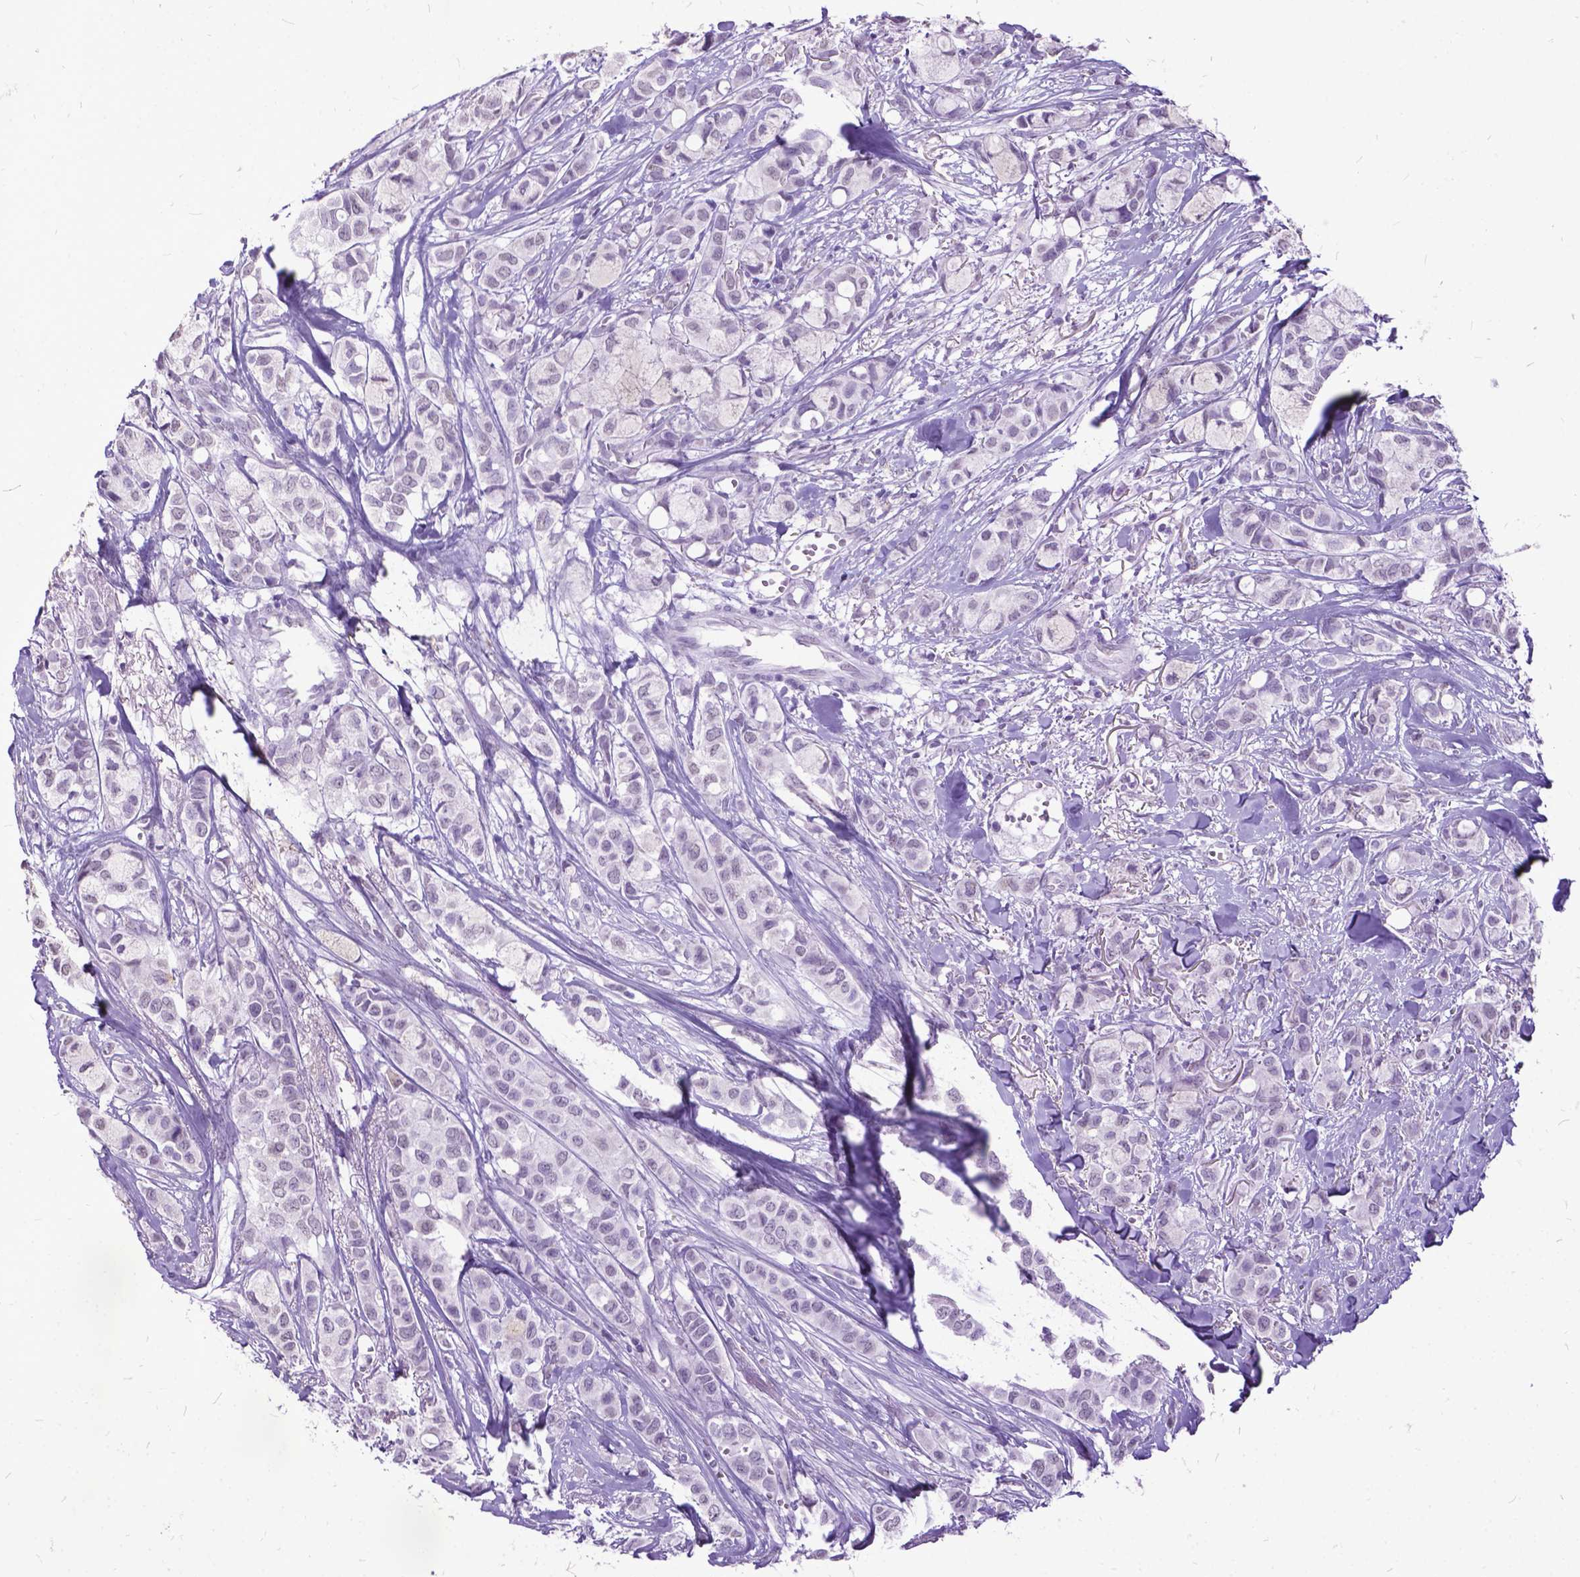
{"staining": {"intensity": "negative", "quantity": "none", "location": "none"}, "tissue": "breast cancer", "cell_type": "Tumor cells", "image_type": "cancer", "snomed": [{"axis": "morphology", "description": "Duct carcinoma"}, {"axis": "topography", "description": "Breast"}], "caption": "Breast intraductal carcinoma was stained to show a protein in brown. There is no significant staining in tumor cells.", "gene": "MARCHF10", "patient": {"sex": "female", "age": 85}}